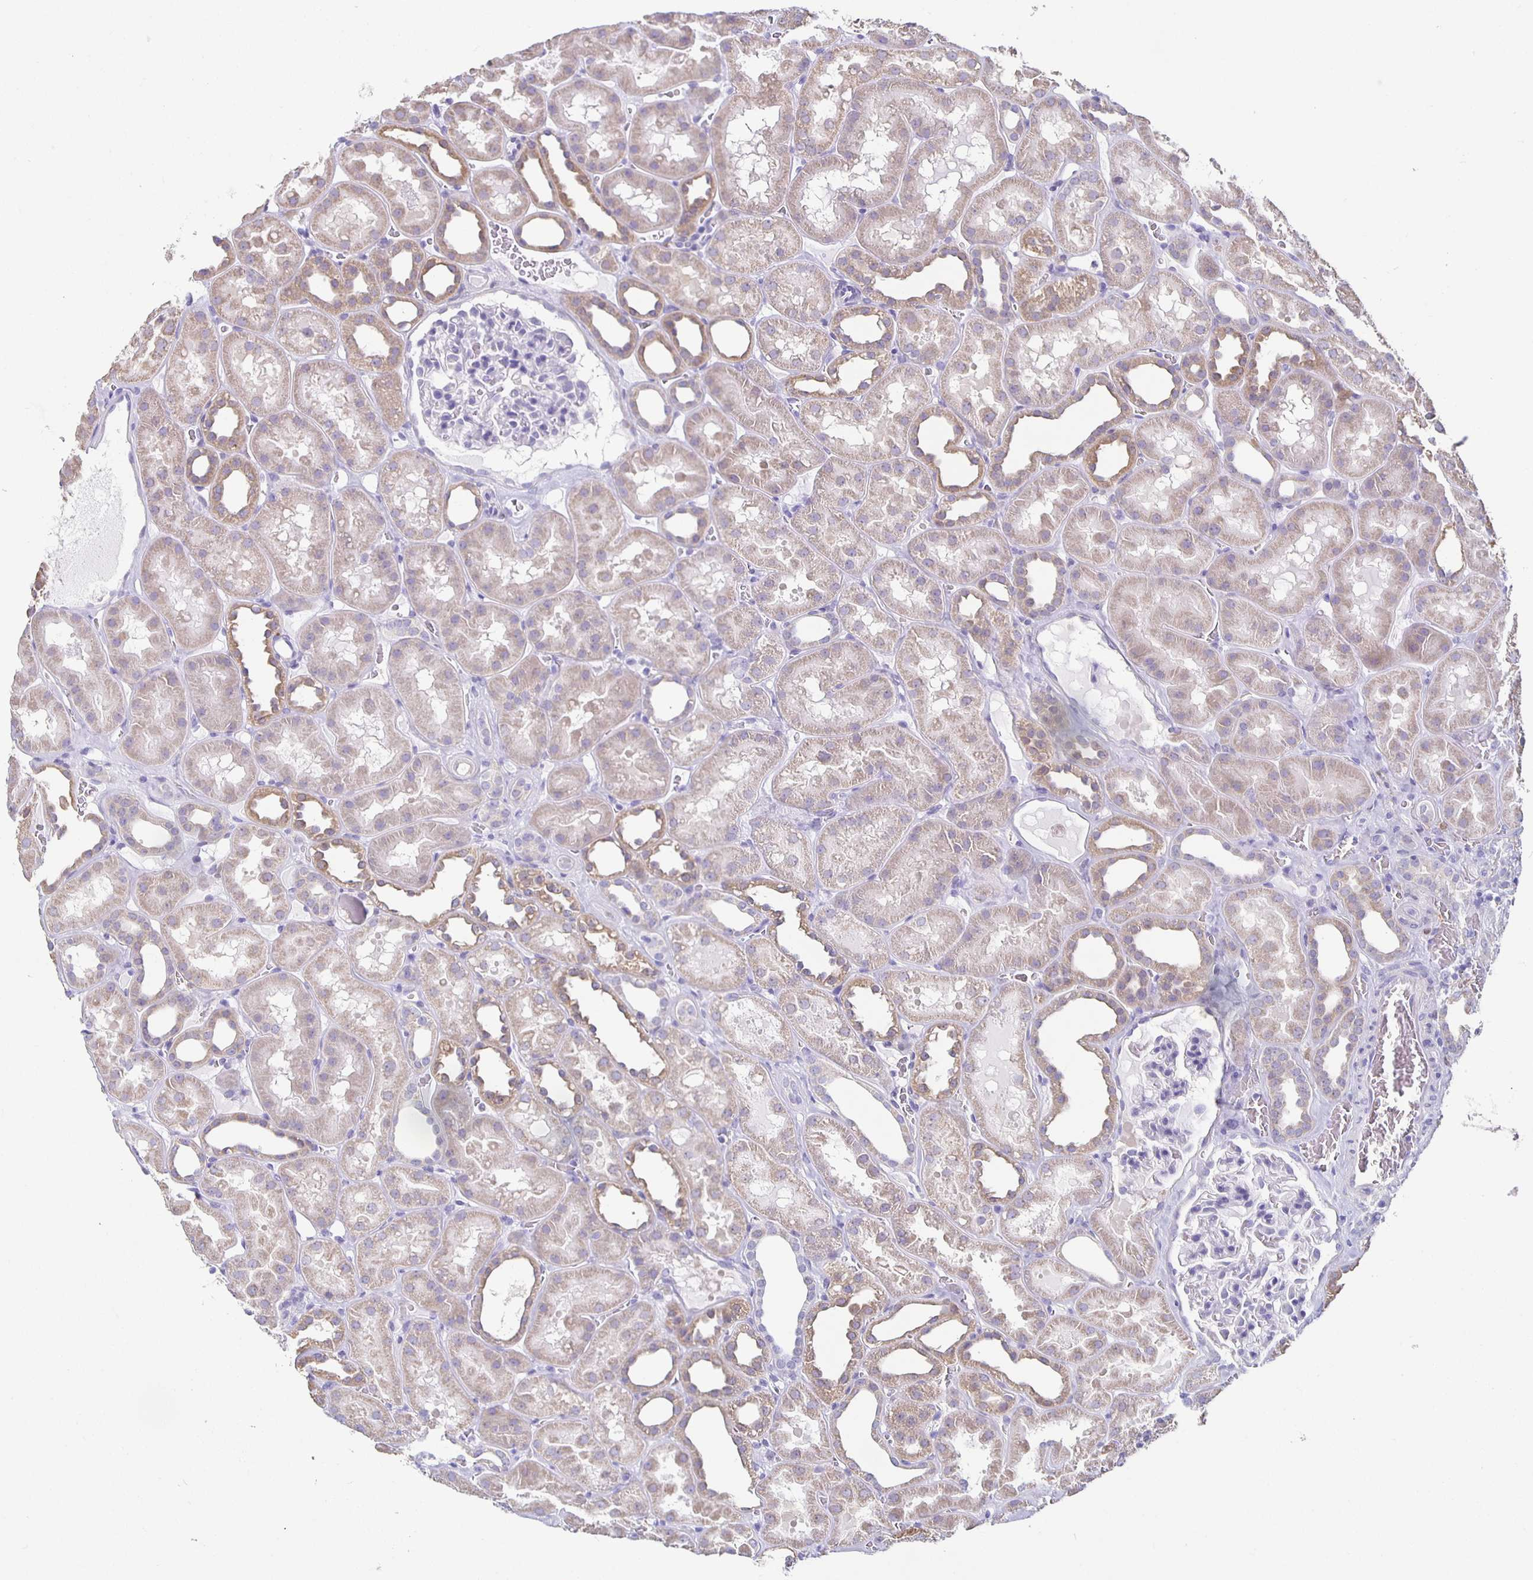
{"staining": {"intensity": "negative", "quantity": "none", "location": "none"}, "tissue": "kidney", "cell_type": "Cells in glomeruli", "image_type": "normal", "snomed": [{"axis": "morphology", "description": "Normal tissue, NOS"}, {"axis": "topography", "description": "Kidney"}], "caption": "Cells in glomeruli are negative for brown protein staining in benign kidney.", "gene": "TPPP", "patient": {"sex": "female", "age": 41}}